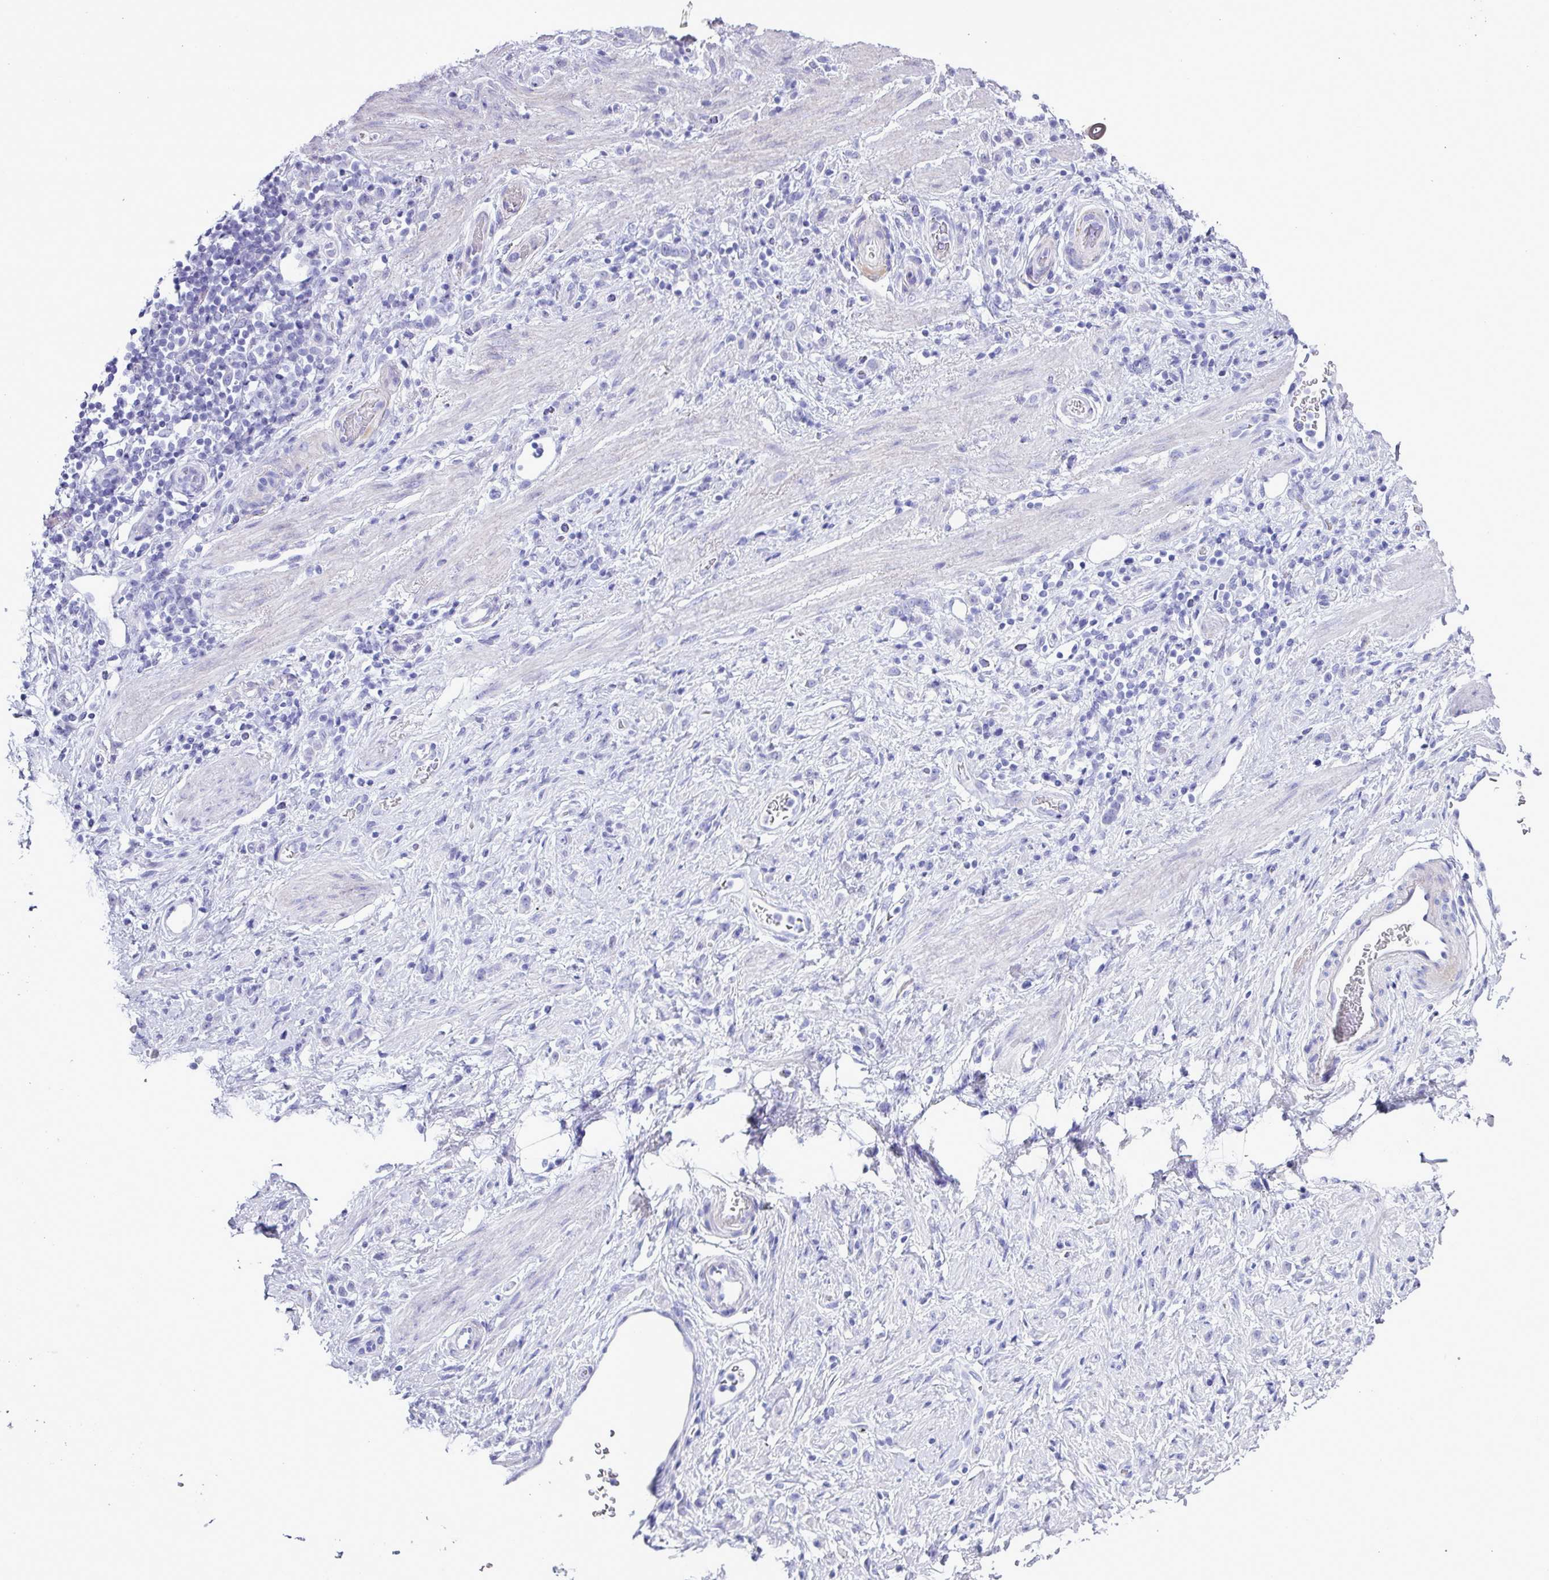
{"staining": {"intensity": "negative", "quantity": "none", "location": "none"}, "tissue": "stomach cancer", "cell_type": "Tumor cells", "image_type": "cancer", "snomed": [{"axis": "morphology", "description": "Adenocarcinoma, NOS"}, {"axis": "topography", "description": "Stomach"}], "caption": "The histopathology image demonstrates no staining of tumor cells in stomach adenocarcinoma.", "gene": "TNFSF12", "patient": {"sex": "female", "age": 60}}